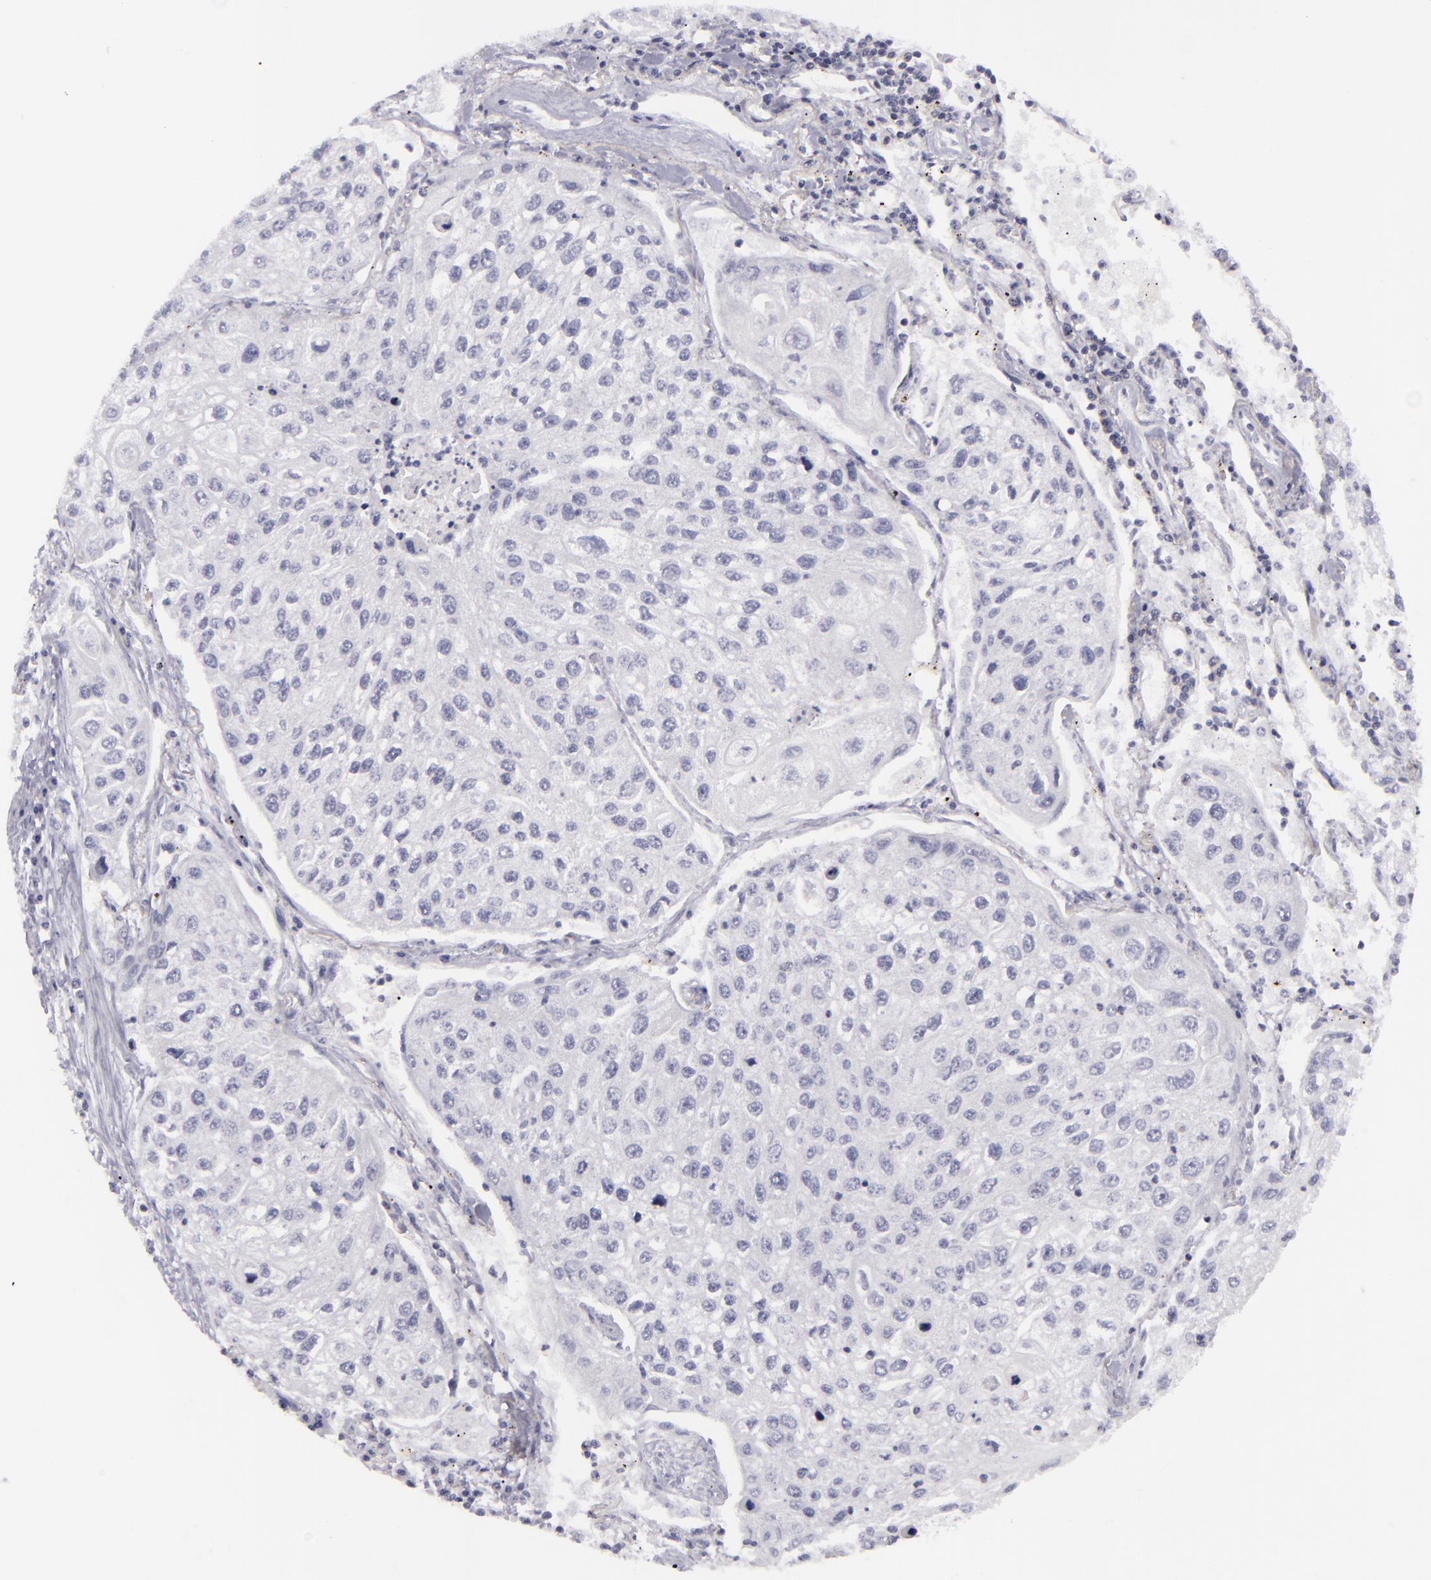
{"staining": {"intensity": "negative", "quantity": "none", "location": "none"}, "tissue": "lung cancer", "cell_type": "Tumor cells", "image_type": "cancer", "snomed": [{"axis": "morphology", "description": "Squamous cell carcinoma, NOS"}, {"axis": "topography", "description": "Lung"}], "caption": "High magnification brightfield microscopy of lung cancer (squamous cell carcinoma) stained with DAB (3,3'-diaminobenzidine) (brown) and counterstained with hematoxylin (blue): tumor cells show no significant staining.", "gene": "KCNAB2", "patient": {"sex": "male", "age": 75}}